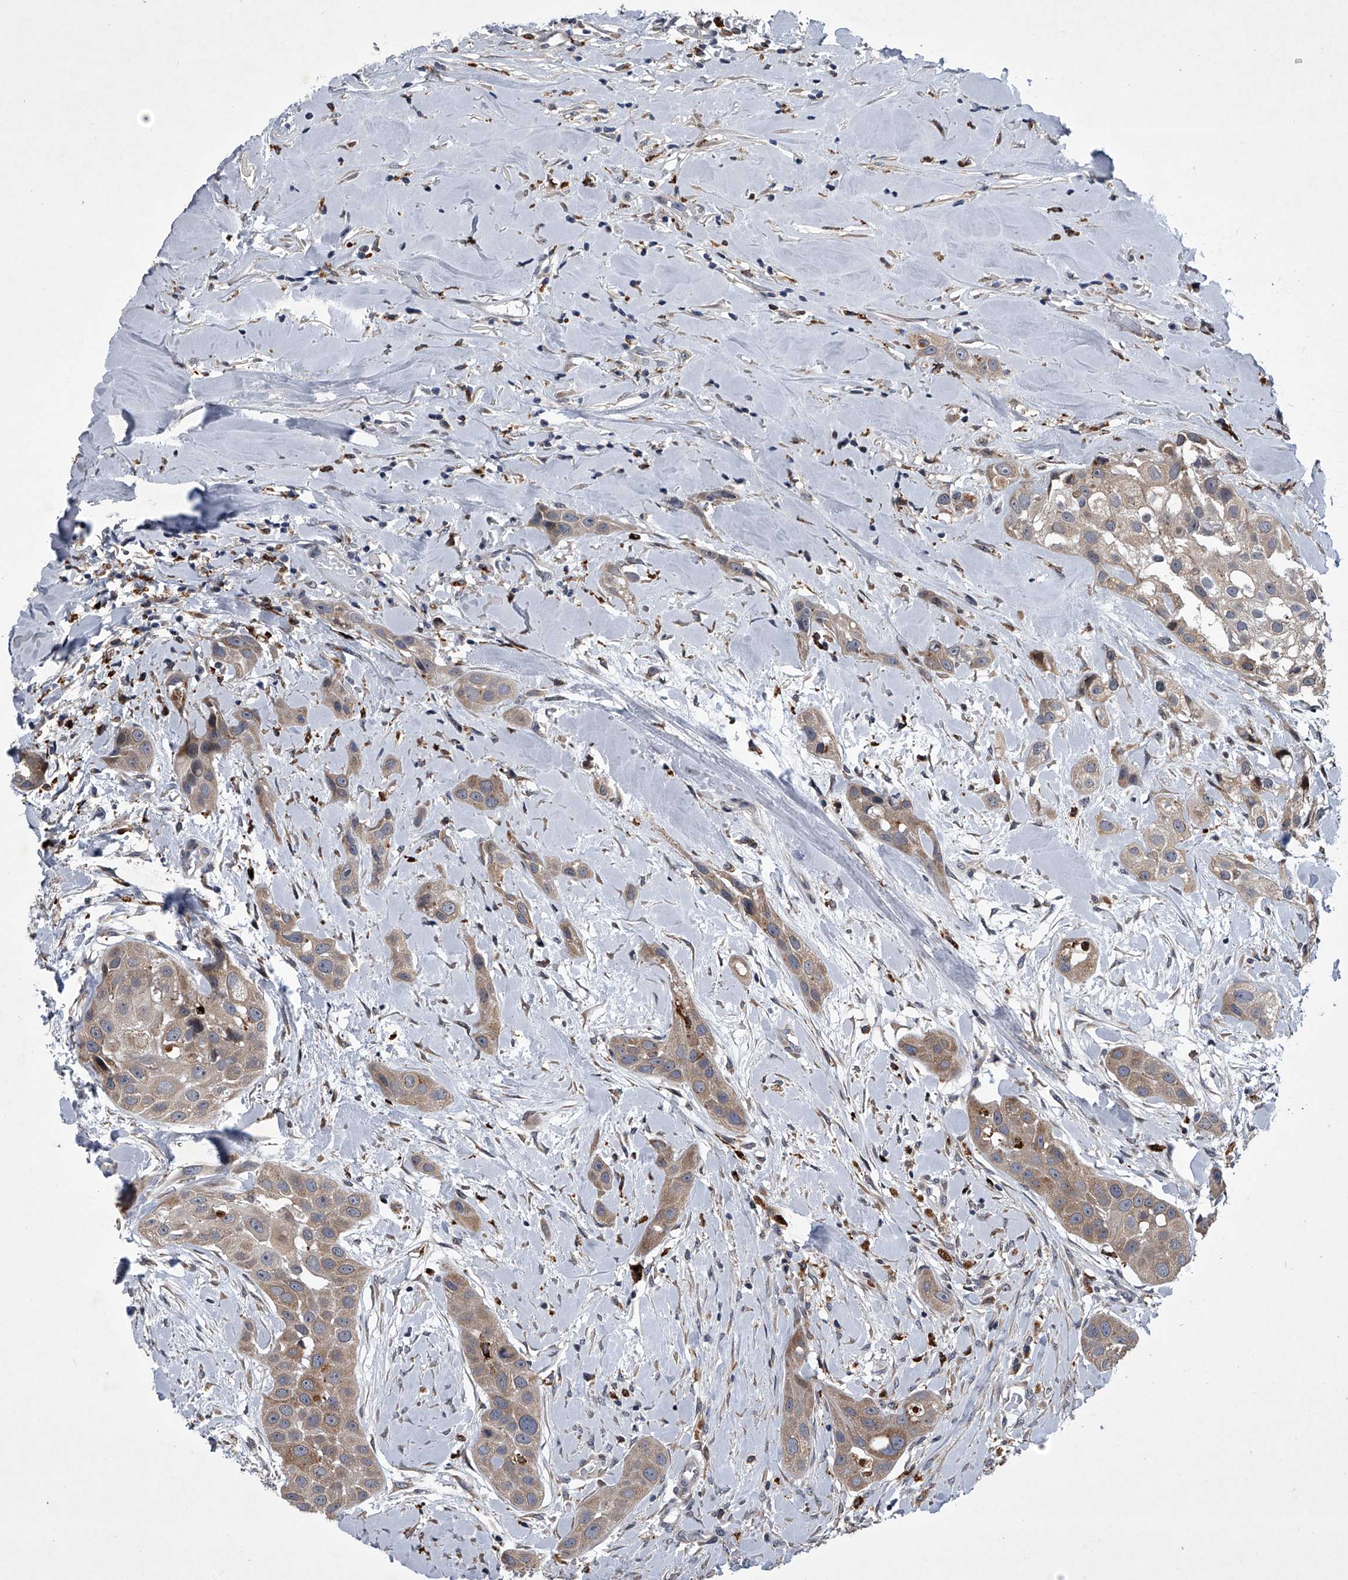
{"staining": {"intensity": "weak", "quantity": "25%-75%", "location": "cytoplasmic/membranous"}, "tissue": "head and neck cancer", "cell_type": "Tumor cells", "image_type": "cancer", "snomed": [{"axis": "morphology", "description": "Normal tissue, NOS"}, {"axis": "morphology", "description": "Squamous cell carcinoma, NOS"}, {"axis": "topography", "description": "Skeletal muscle"}, {"axis": "topography", "description": "Head-Neck"}], "caption": "This is an image of IHC staining of head and neck squamous cell carcinoma, which shows weak positivity in the cytoplasmic/membranous of tumor cells.", "gene": "TRIM8", "patient": {"sex": "male", "age": 51}}